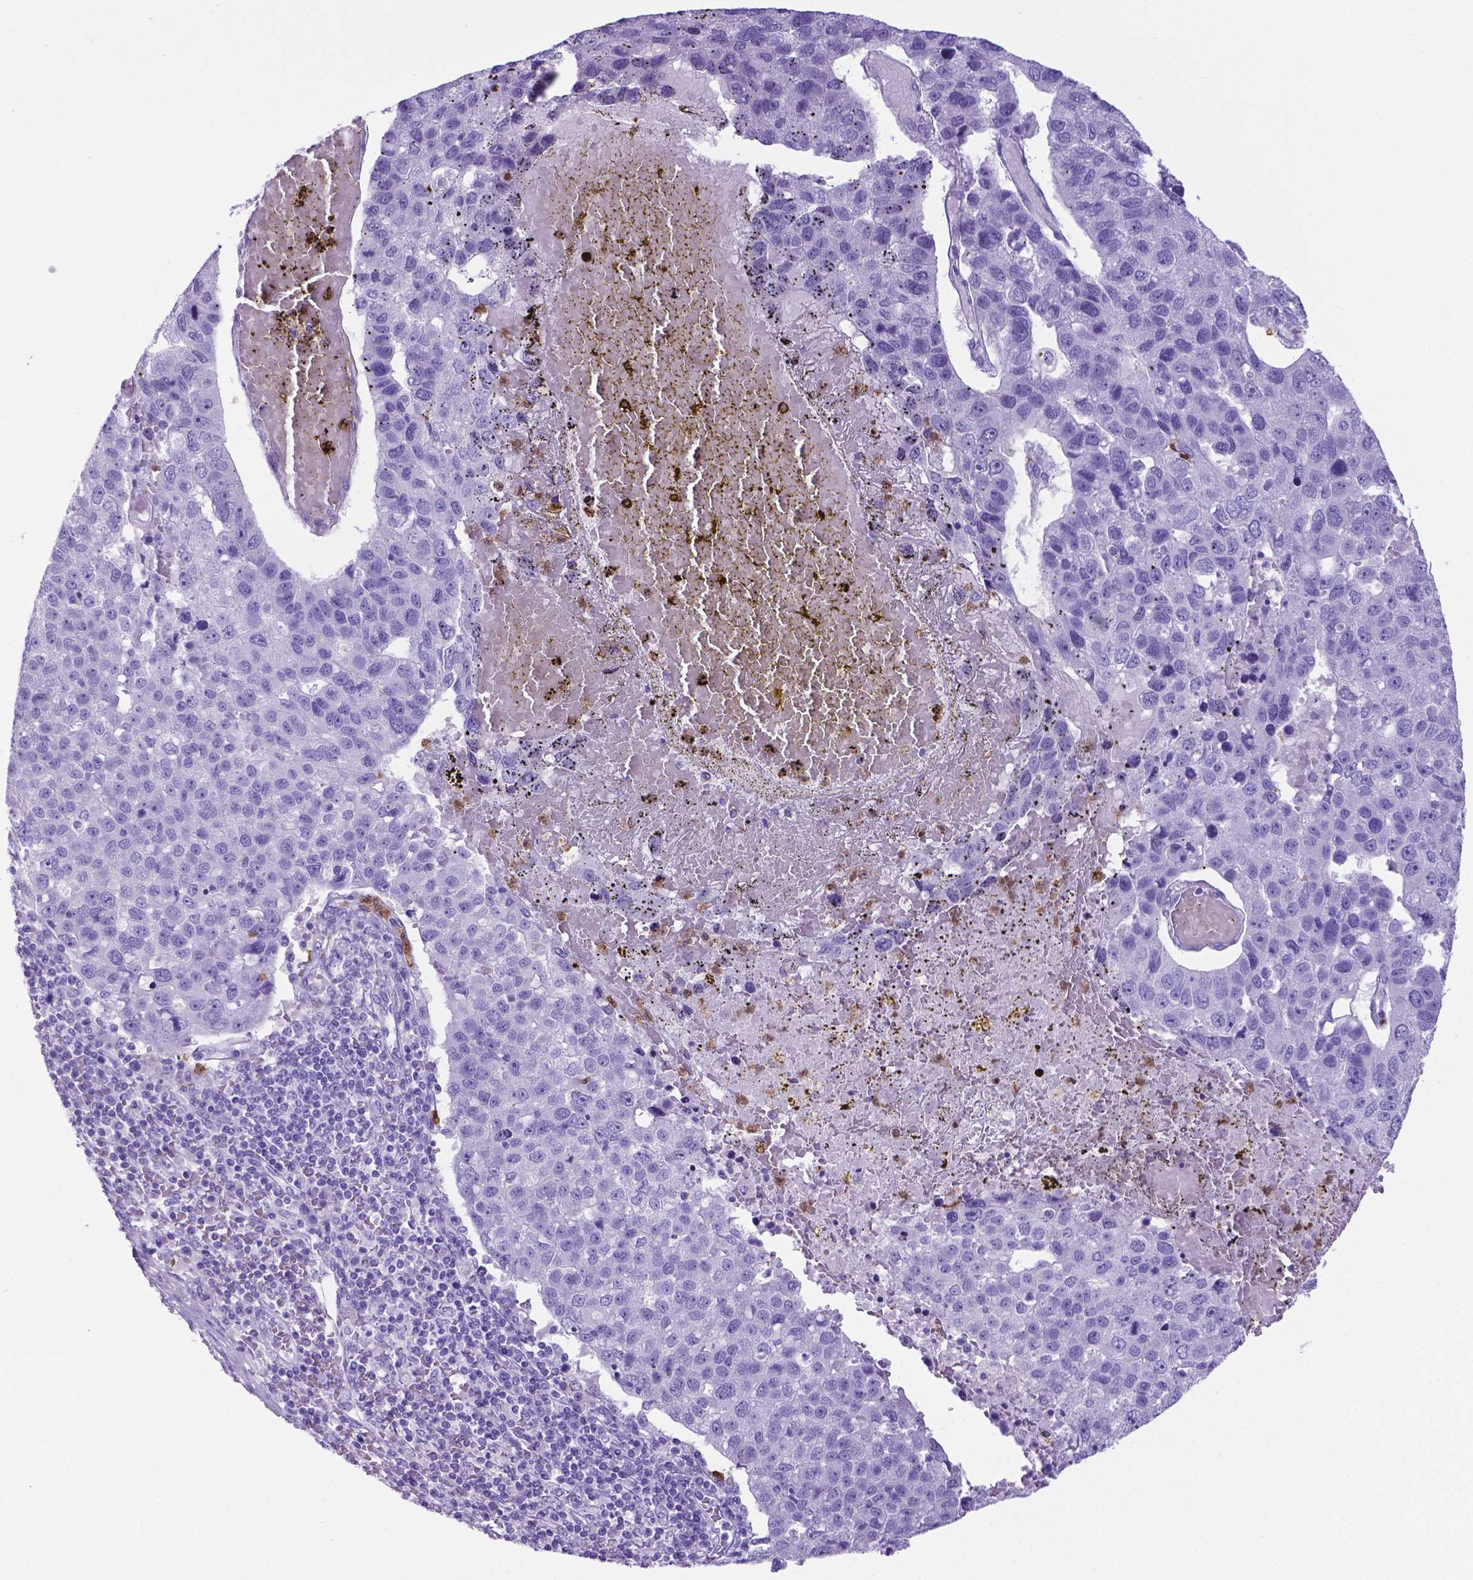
{"staining": {"intensity": "negative", "quantity": "none", "location": "none"}, "tissue": "pancreatic cancer", "cell_type": "Tumor cells", "image_type": "cancer", "snomed": [{"axis": "morphology", "description": "Adenocarcinoma, NOS"}, {"axis": "topography", "description": "Pancreas"}], "caption": "A micrograph of human adenocarcinoma (pancreatic) is negative for staining in tumor cells.", "gene": "LZTR1", "patient": {"sex": "female", "age": 61}}